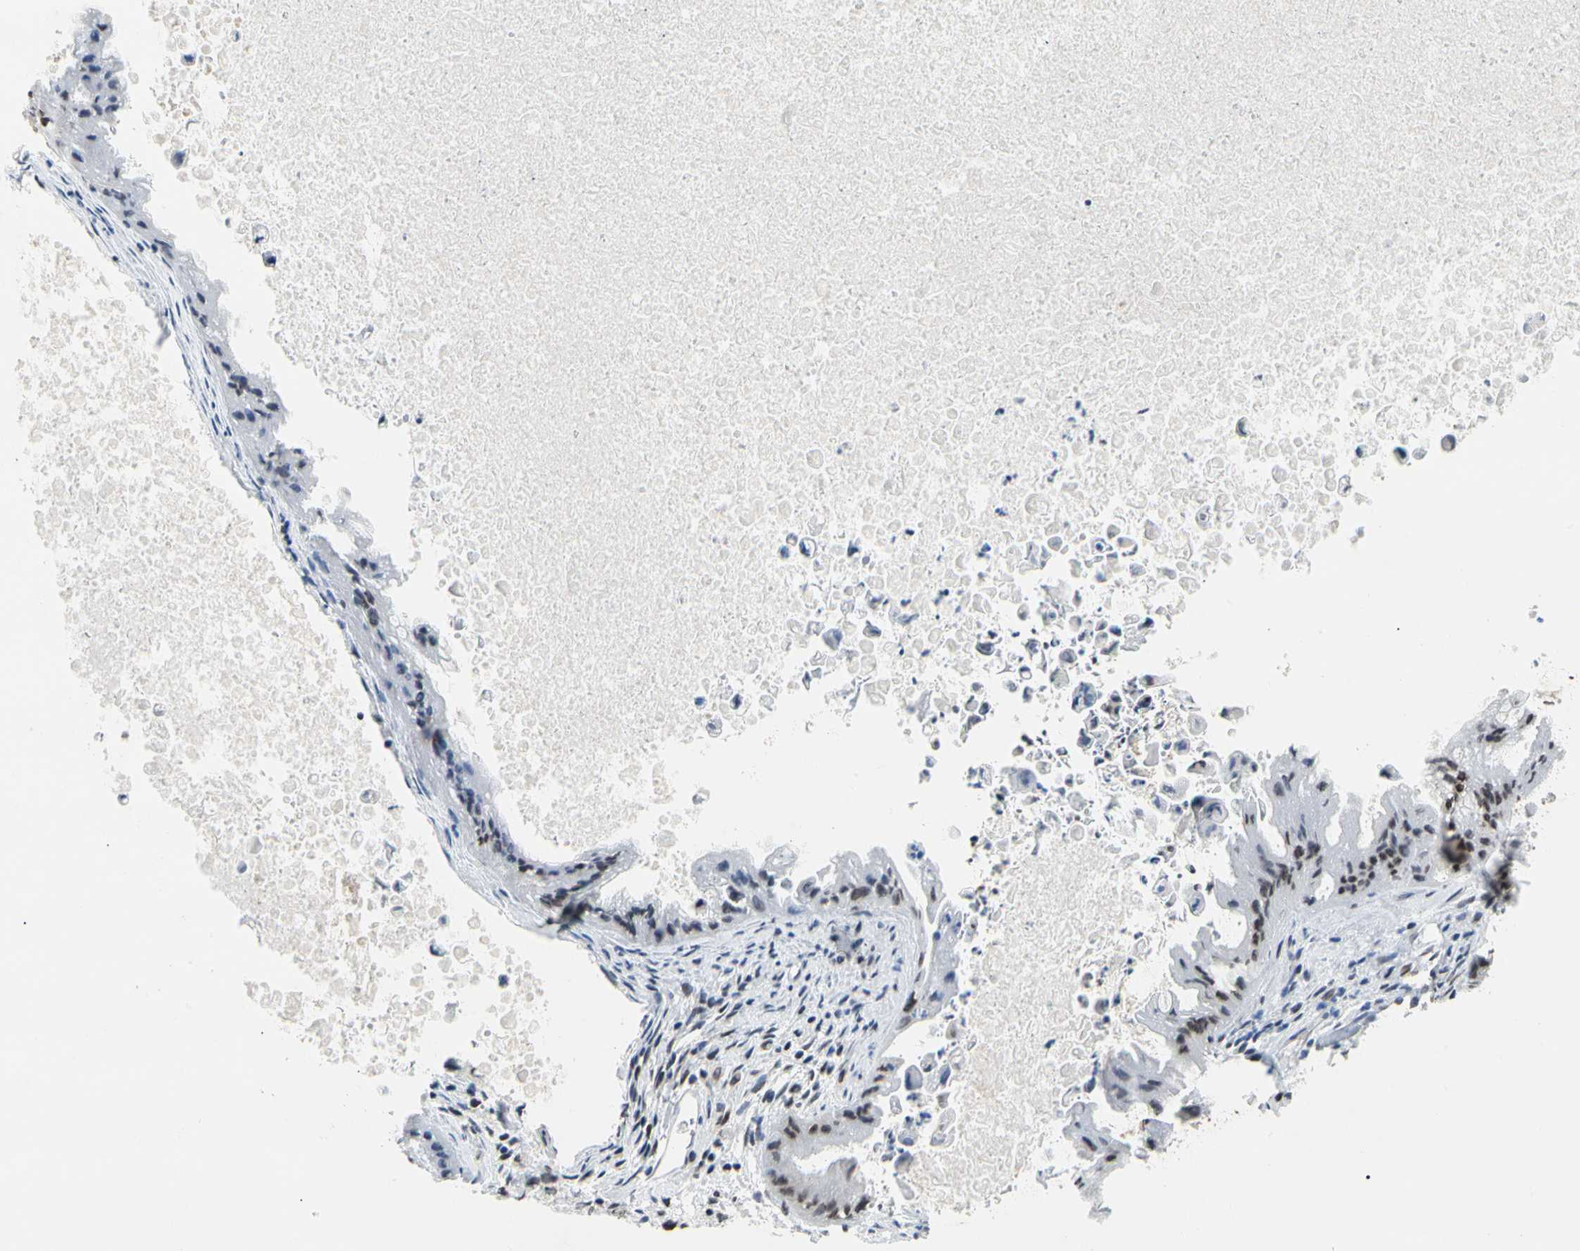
{"staining": {"intensity": "moderate", "quantity": ">75%", "location": "nuclear"}, "tissue": "ovarian cancer", "cell_type": "Tumor cells", "image_type": "cancer", "snomed": [{"axis": "morphology", "description": "Cystadenocarcinoma, mucinous, NOS"}, {"axis": "topography", "description": "Ovary"}], "caption": "A brown stain shows moderate nuclear staining of a protein in human ovarian cancer (mucinous cystadenocarcinoma) tumor cells. The protein is stained brown, and the nuclei are stained in blue (DAB IHC with brightfield microscopy, high magnification).", "gene": "ZSCAN16", "patient": {"sex": "female", "age": 37}}